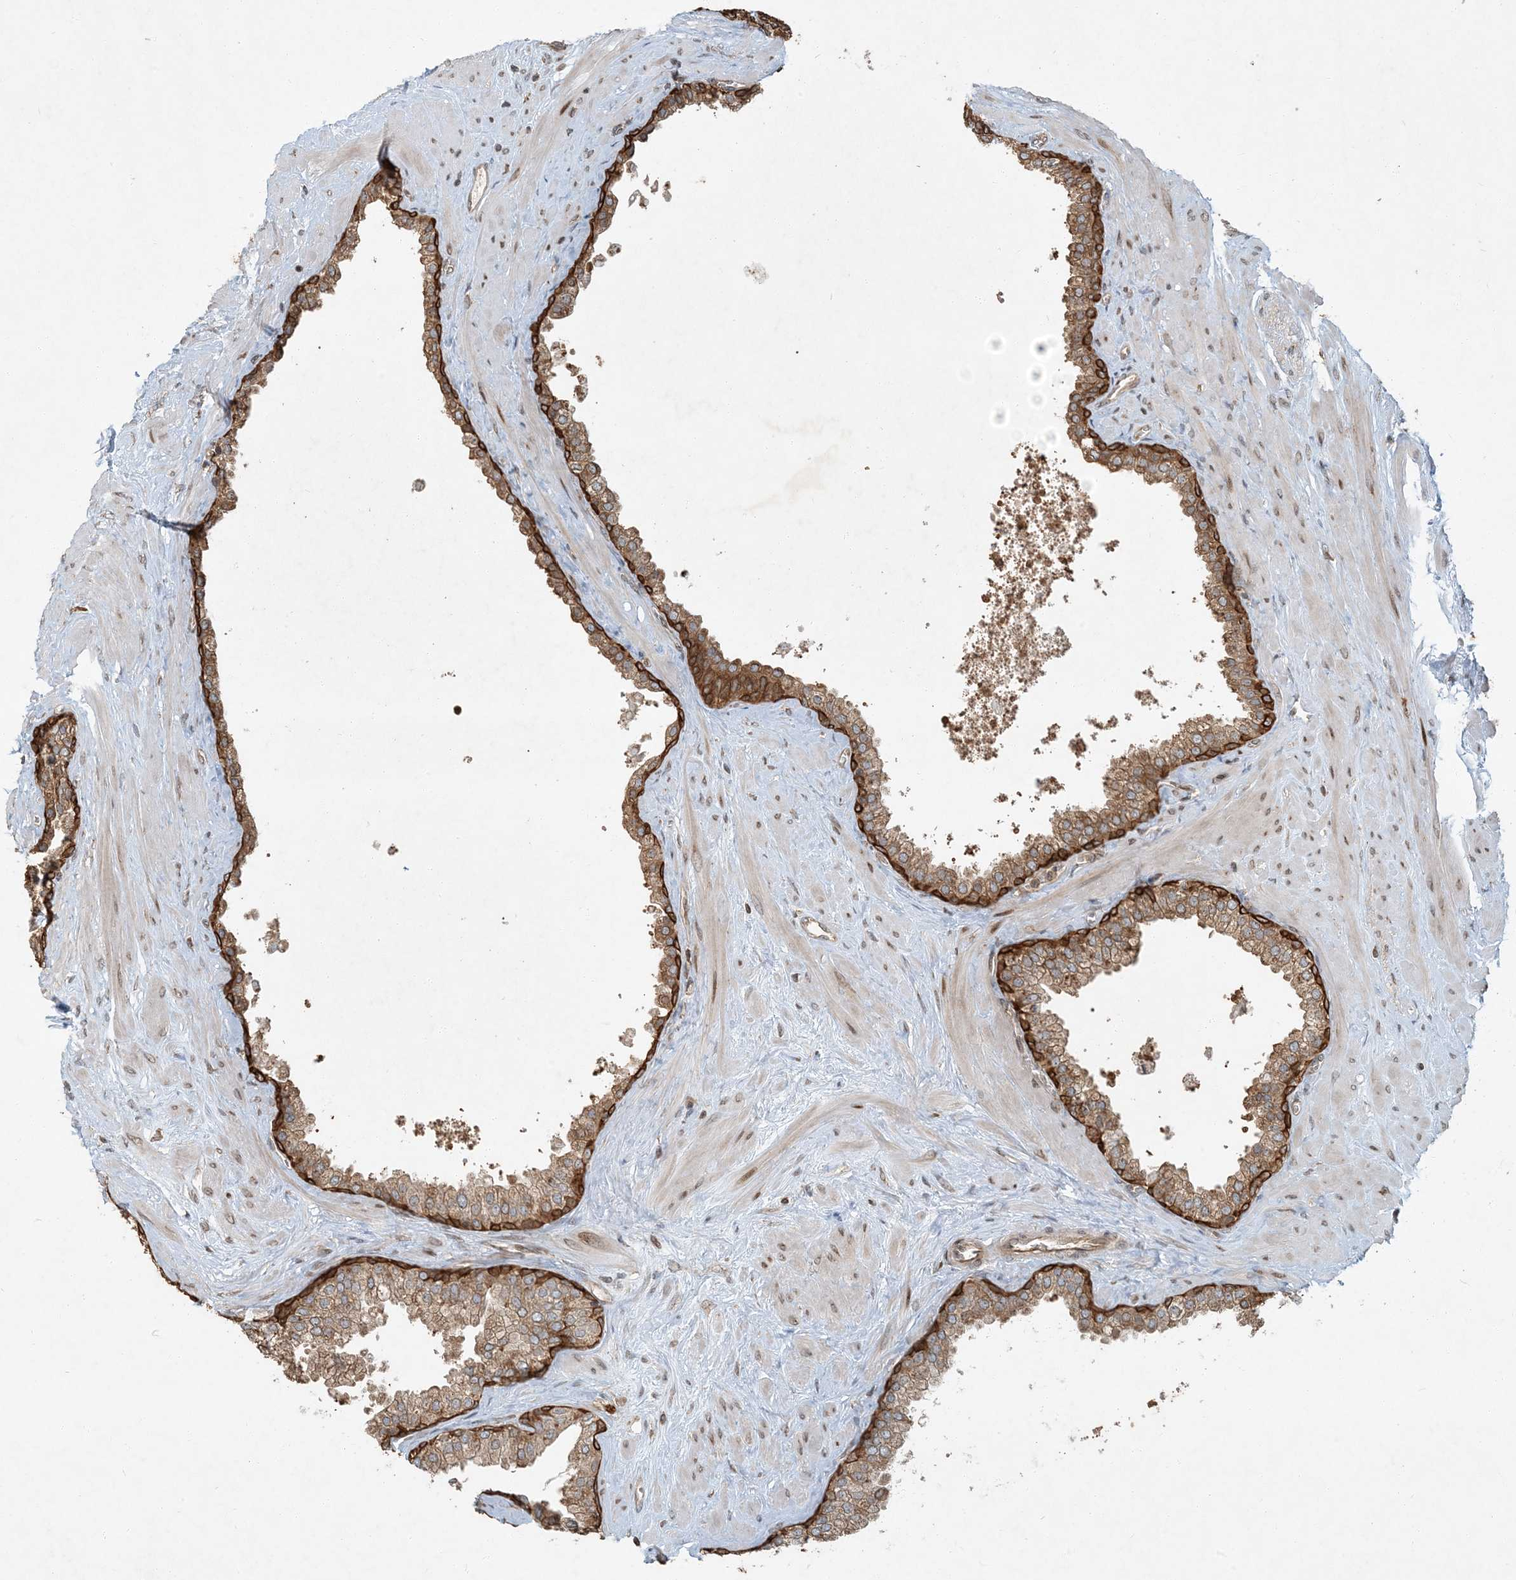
{"staining": {"intensity": "strong", "quantity": ">75%", "location": "cytoplasmic/membranous"}, "tissue": "prostate", "cell_type": "Glandular cells", "image_type": "normal", "snomed": [{"axis": "morphology", "description": "Normal tissue, NOS"}, {"axis": "morphology", "description": "Urothelial carcinoma, Low grade"}, {"axis": "topography", "description": "Urinary bladder"}, {"axis": "topography", "description": "Prostate"}], "caption": "The micrograph displays staining of unremarkable prostate, revealing strong cytoplasmic/membranous protein staining (brown color) within glandular cells.", "gene": "COMMD8", "patient": {"sex": "male", "age": 60}}